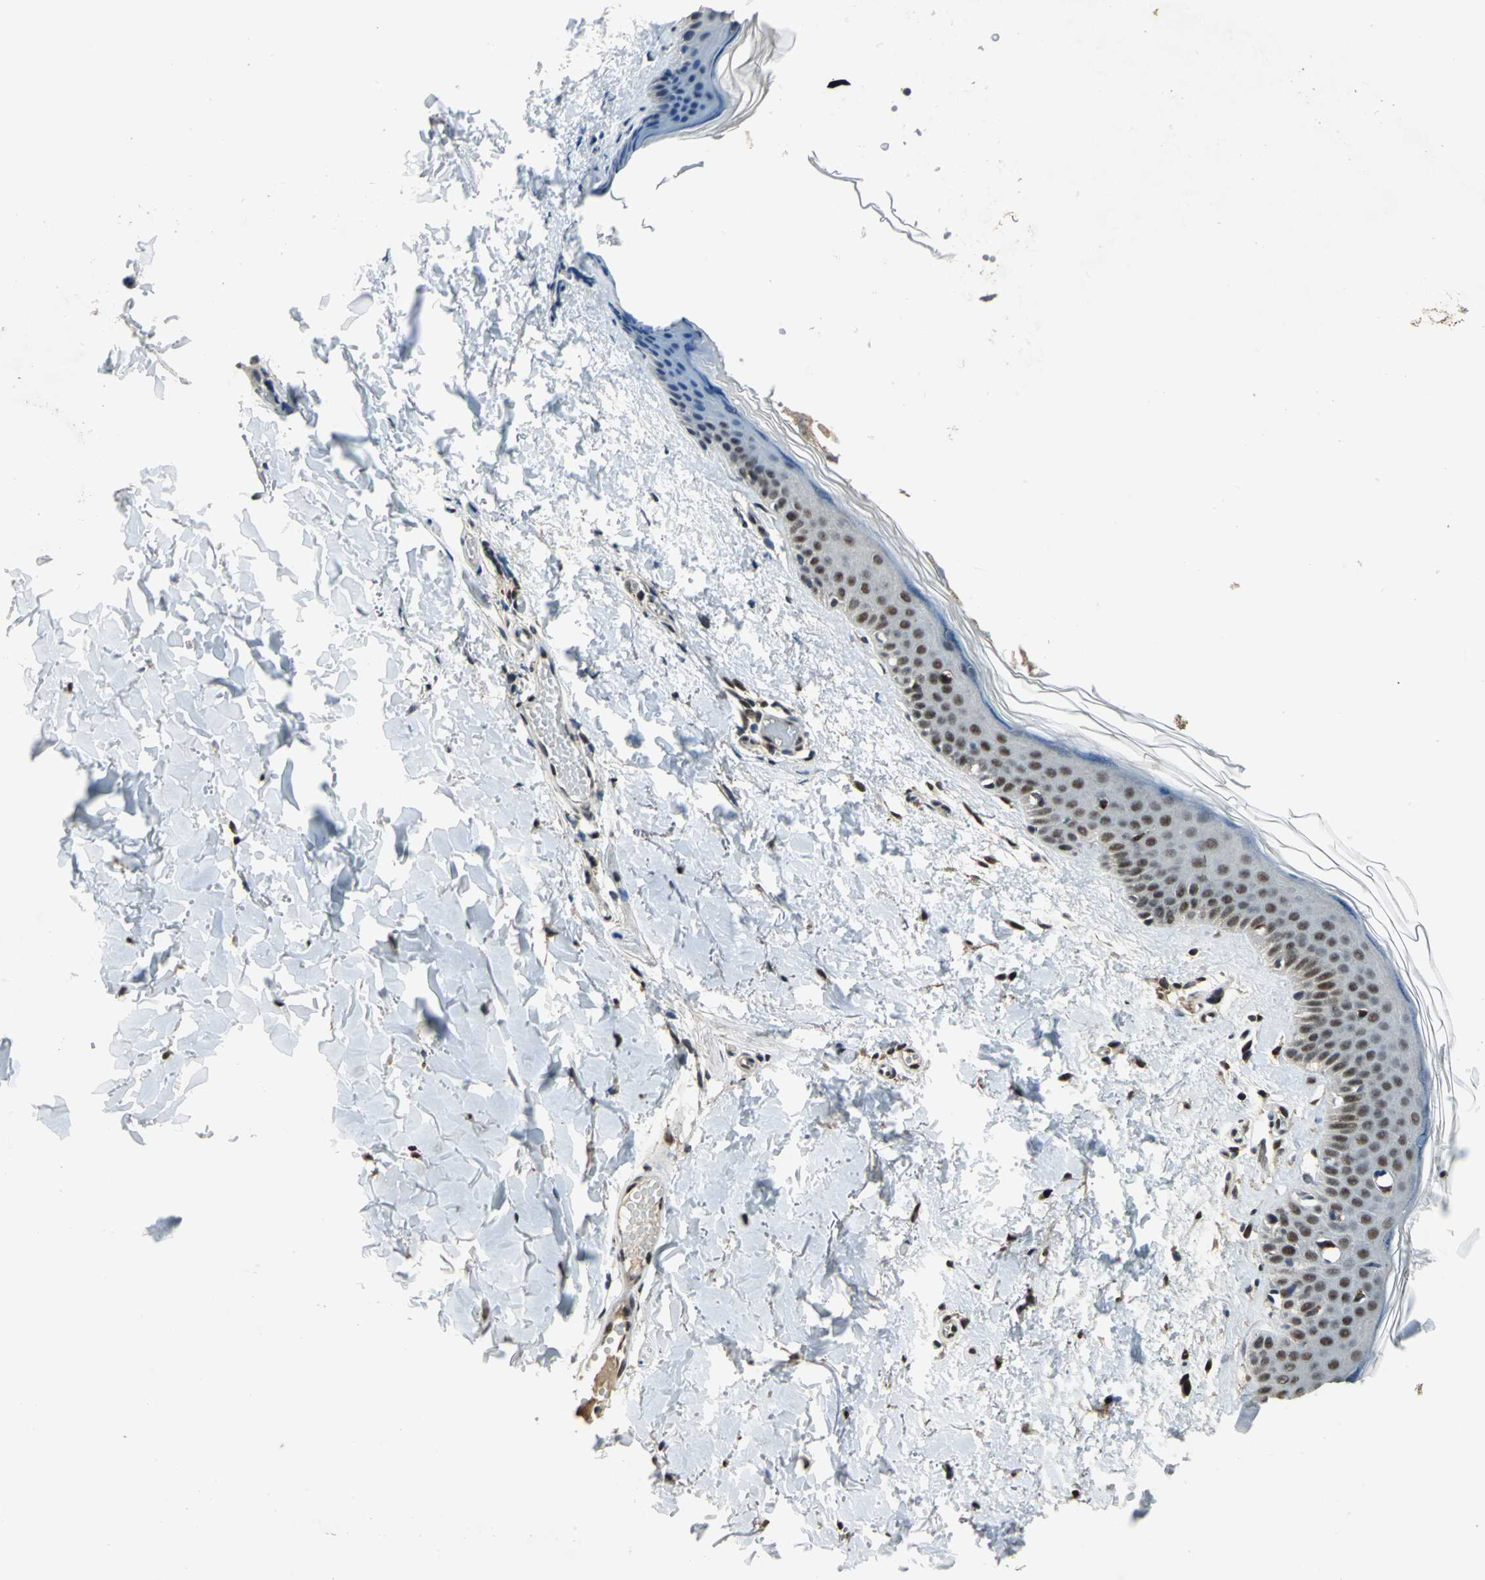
{"staining": {"intensity": "strong", "quantity": ">75%", "location": "nuclear"}, "tissue": "skin", "cell_type": "Fibroblasts", "image_type": "normal", "snomed": [{"axis": "morphology", "description": "Normal tissue, NOS"}, {"axis": "topography", "description": "Skin"}], "caption": "Immunohistochemical staining of benign human skin reveals strong nuclear protein expression in approximately >75% of fibroblasts. Using DAB (brown) and hematoxylin (blue) stains, captured at high magnification using brightfield microscopy.", "gene": "ELF2", "patient": {"sex": "female", "age": 56}}